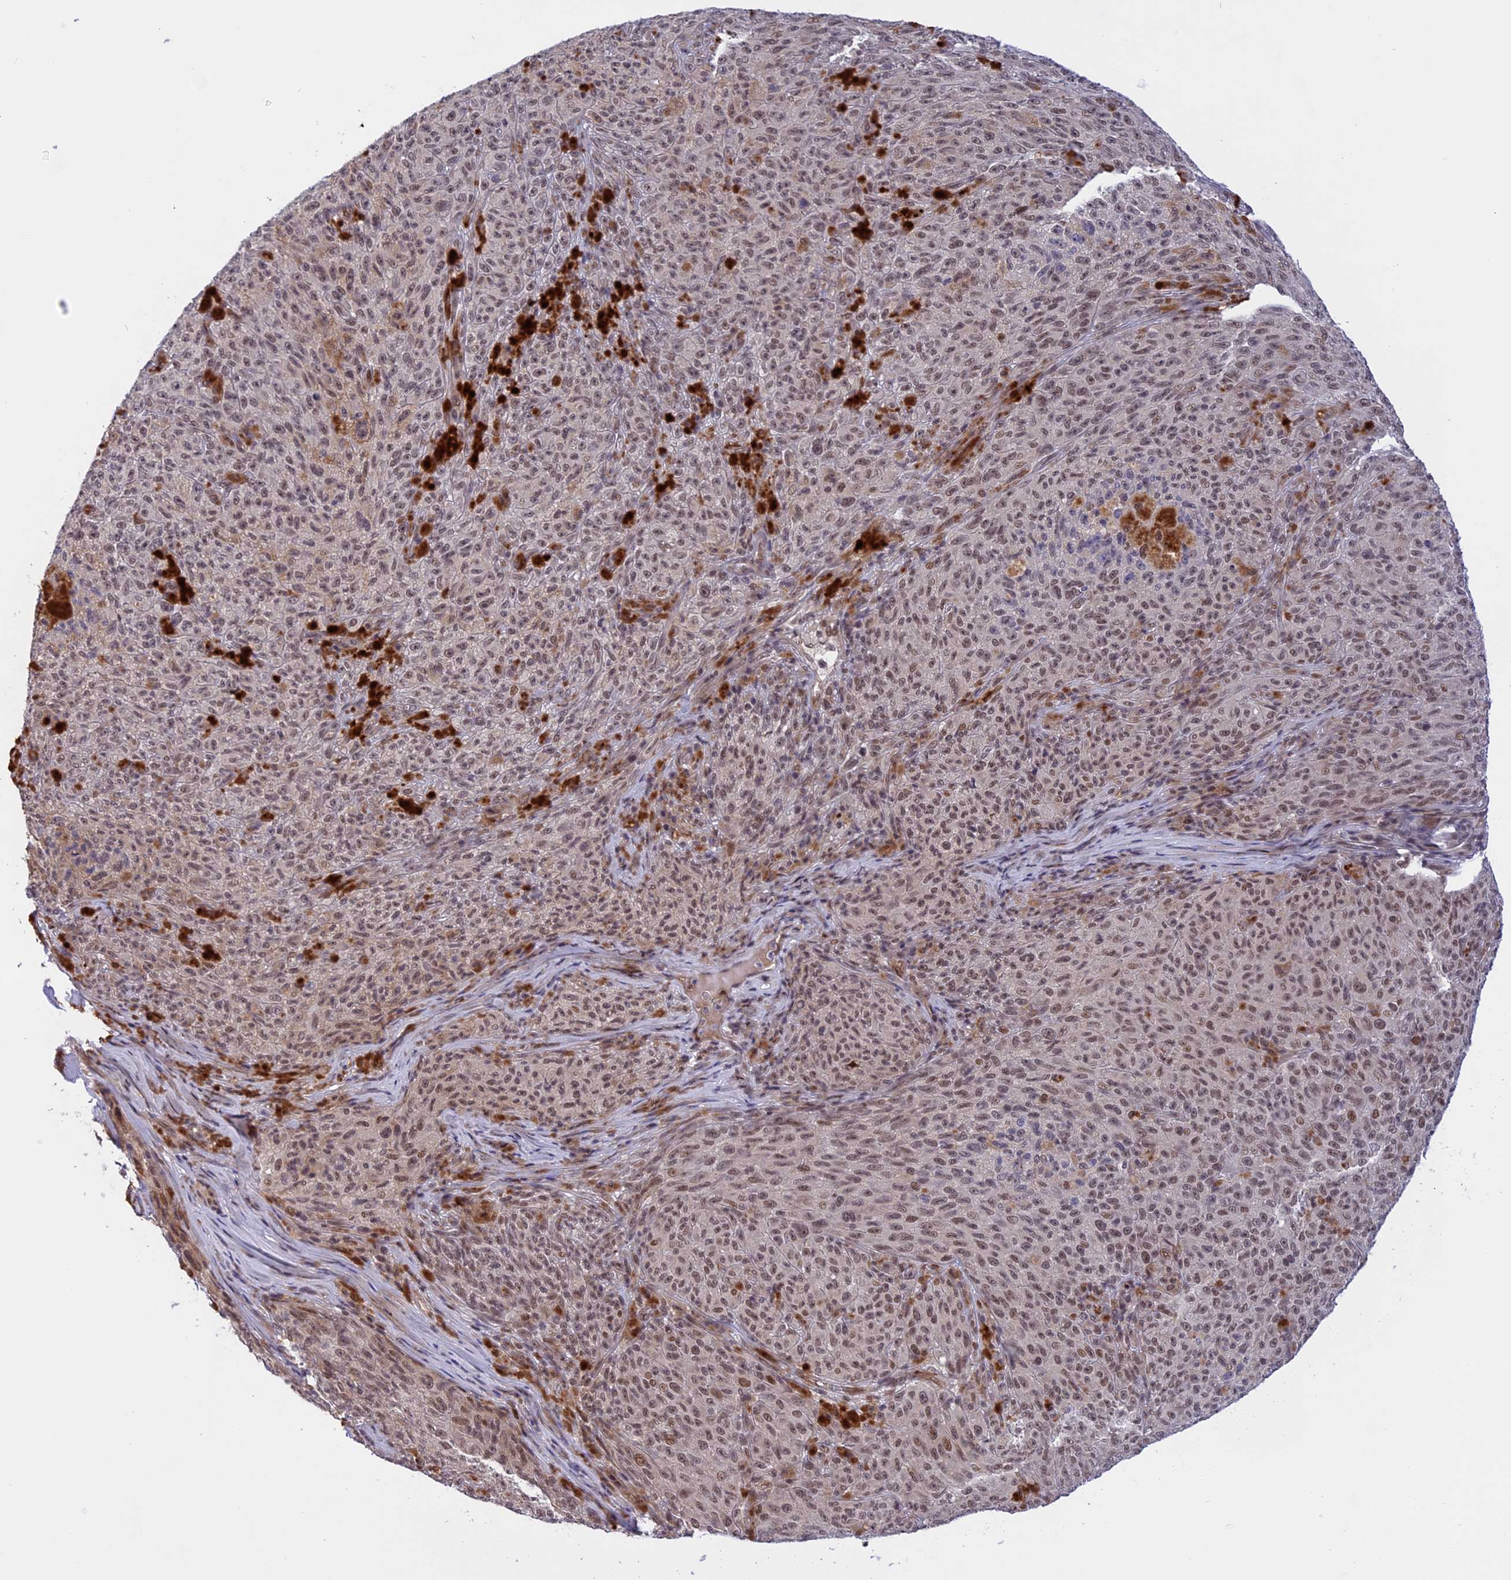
{"staining": {"intensity": "moderate", "quantity": ">75%", "location": "nuclear"}, "tissue": "melanoma", "cell_type": "Tumor cells", "image_type": "cancer", "snomed": [{"axis": "morphology", "description": "Malignant melanoma, NOS"}, {"axis": "topography", "description": "Skin"}], "caption": "High-power microscopy captured an IHC histopathology image of malignant melanoma, revealing moderate nuclear staining in about >75% of tumor cells. The protein is shown in brown color, while the nuclei are stained blue.", "gene": "POLR2C", "patient": {"sex": "female", "age": 82}}